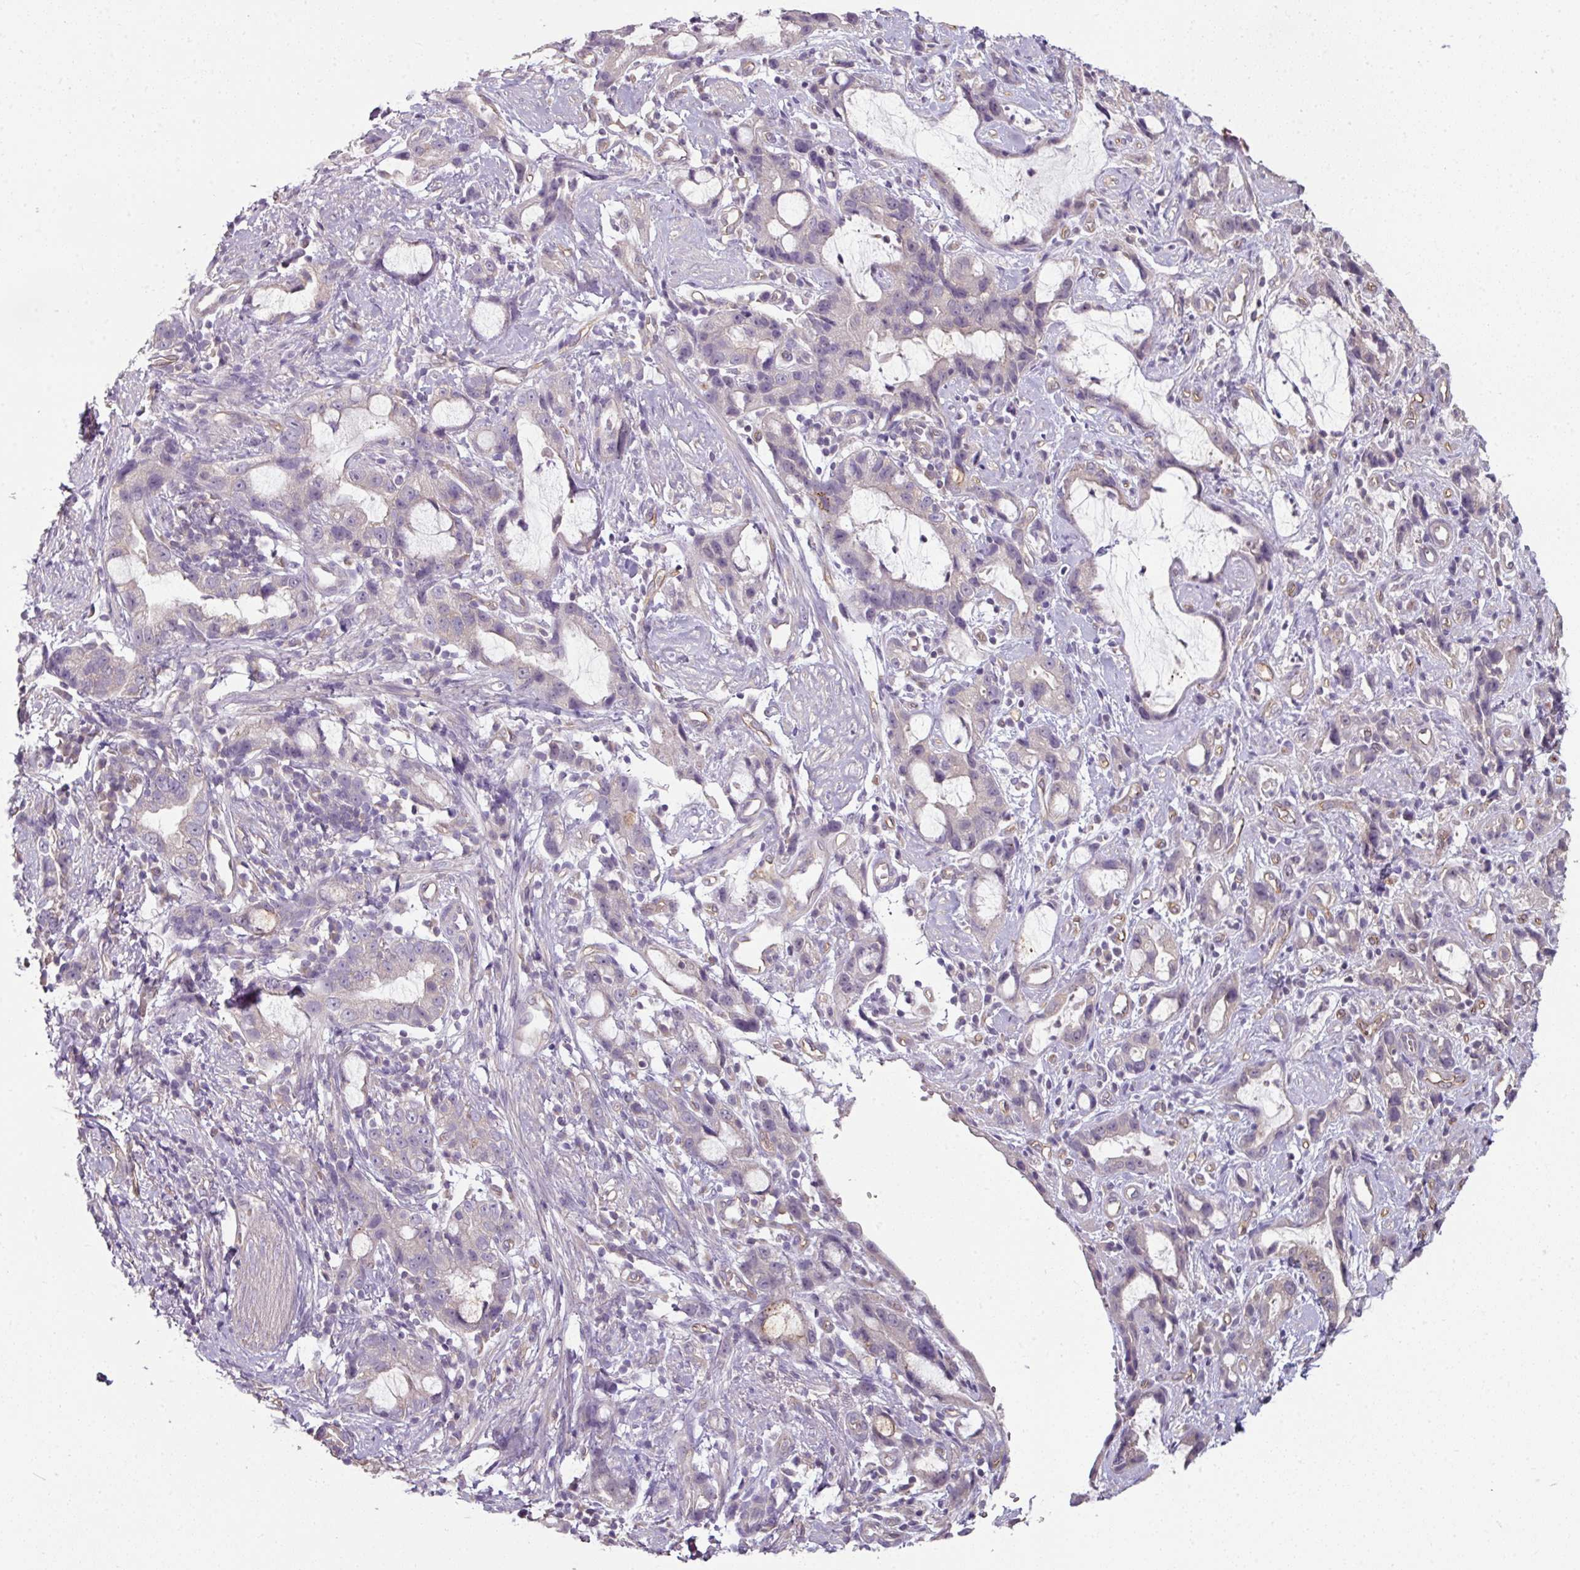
{"staining": {"intensity": "moderate", "quantity": "<25%", "location": "cytoplasmic/membranous"}, "tissue": "stomach cancer", "cell_type": "Tumor cells", "image_type": "cancer", "snomed": [{"axis": "morphology", "description": "Adenocarcinoma, NOS"}, {"axis": "topography", "description": "Stomach"}], "caption": "Protein staining demonstrates moderate cytoplasmic/membranous staining in about <25% of tumor cells in stomach cancer (adenocarcinoma).", "gene": "C19orf33", "patient": {"sex": "male", "age": 55}}